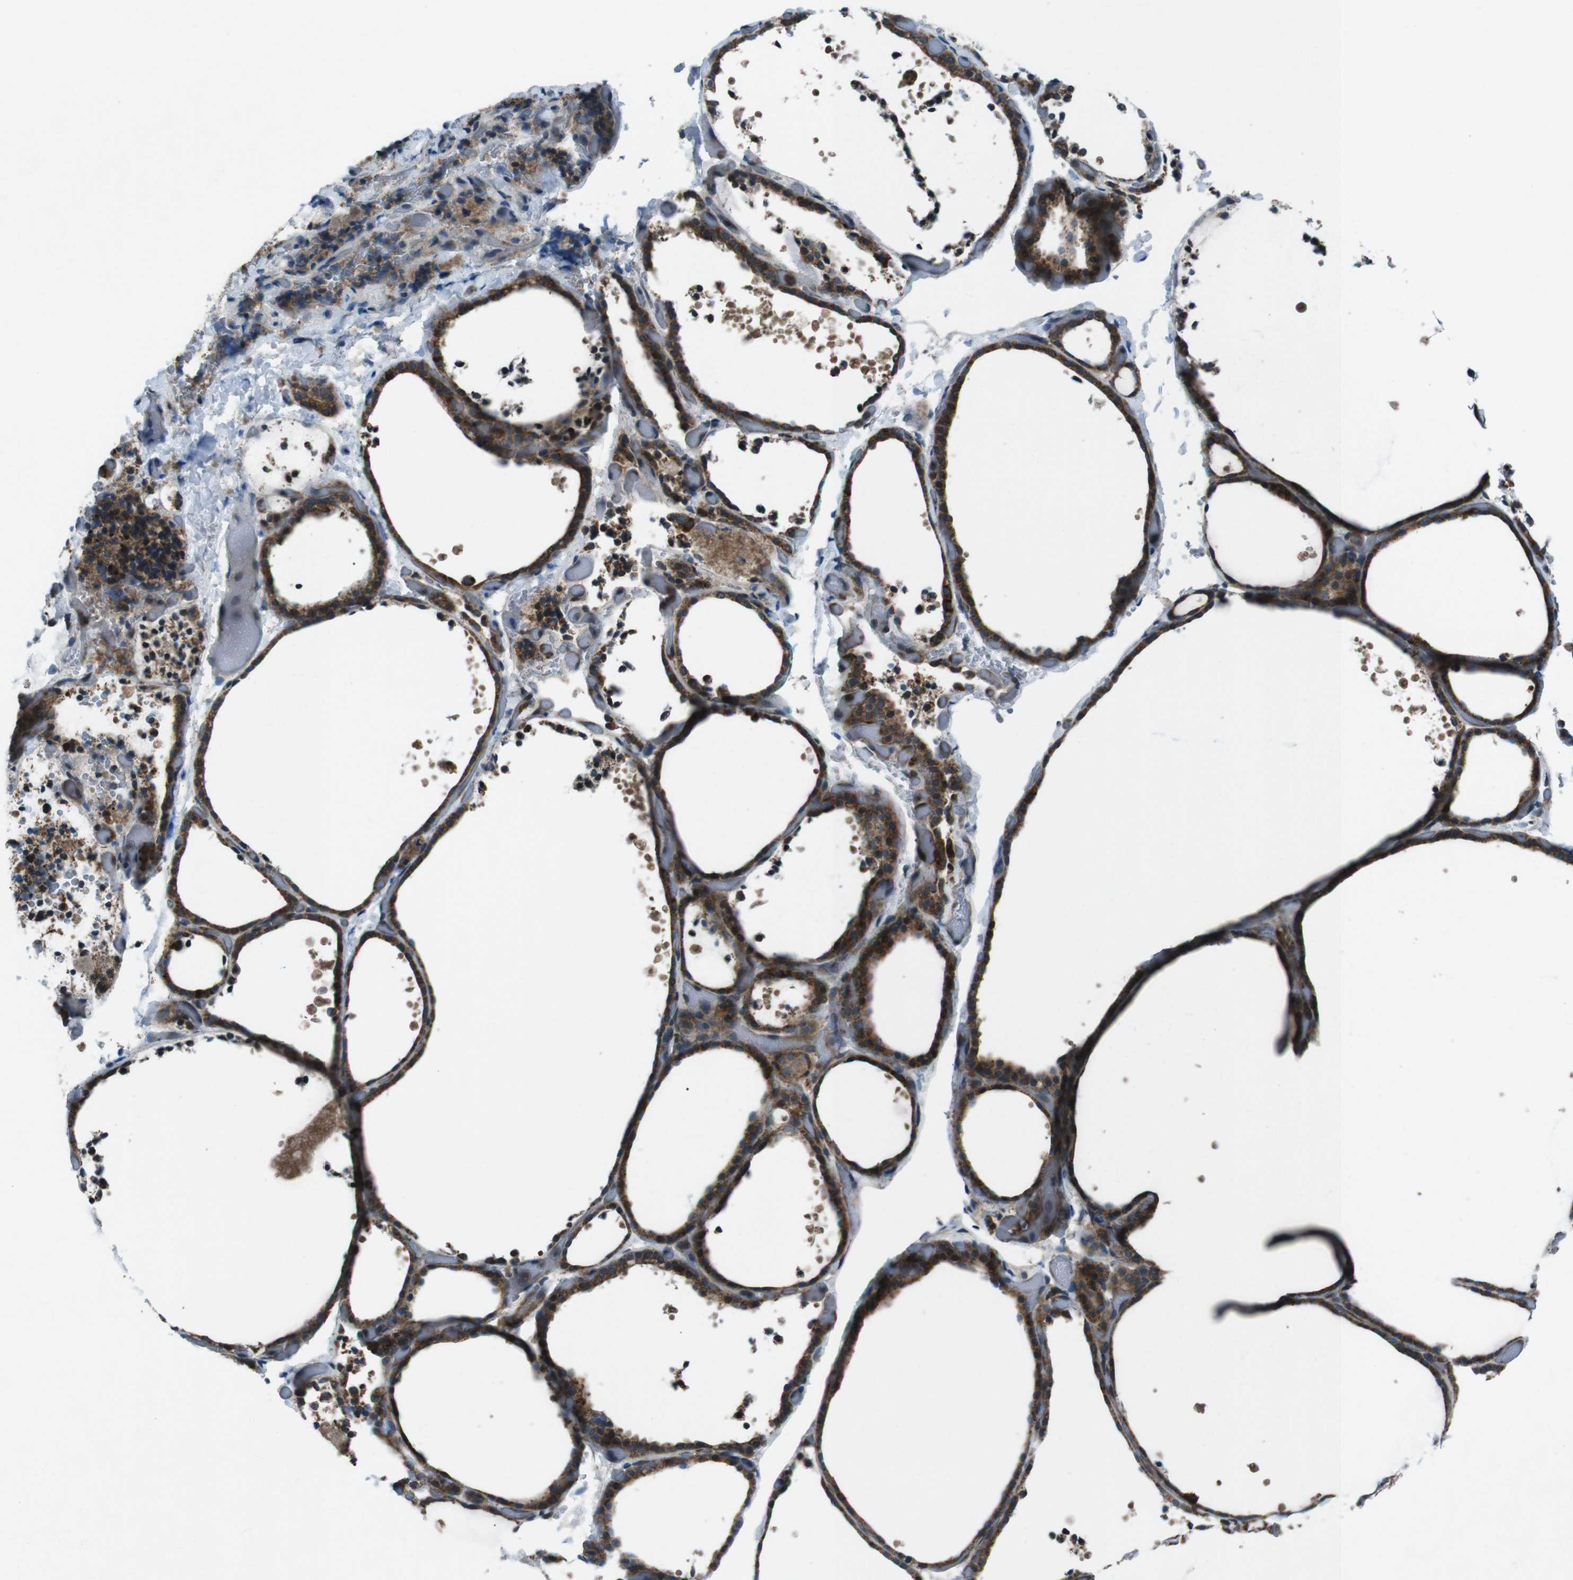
{"staining": {"intensity": "strong", "quantity": ">75%", "location": "cytoplasmic/membranous"}, "tissue": "thyroid gland", "cell_type": "Glandular cells", "image_type": "normal", "snomed": [{"axis": "morphology", "description": "Normal tissue, NOS"}, {"axis": "topography", "description": "Thyroid gland"}], "caption": "The photomicrograph shows staining of normal thyroid gland, revealing strong cytoplasmic/membranous protein staining (brown color) within glandular cells. (DAB IHC, brown staining for protein, blue staining for nuclei).", "gene": "SLC27A4", "patient": {"sex": "female", "age": 44}}